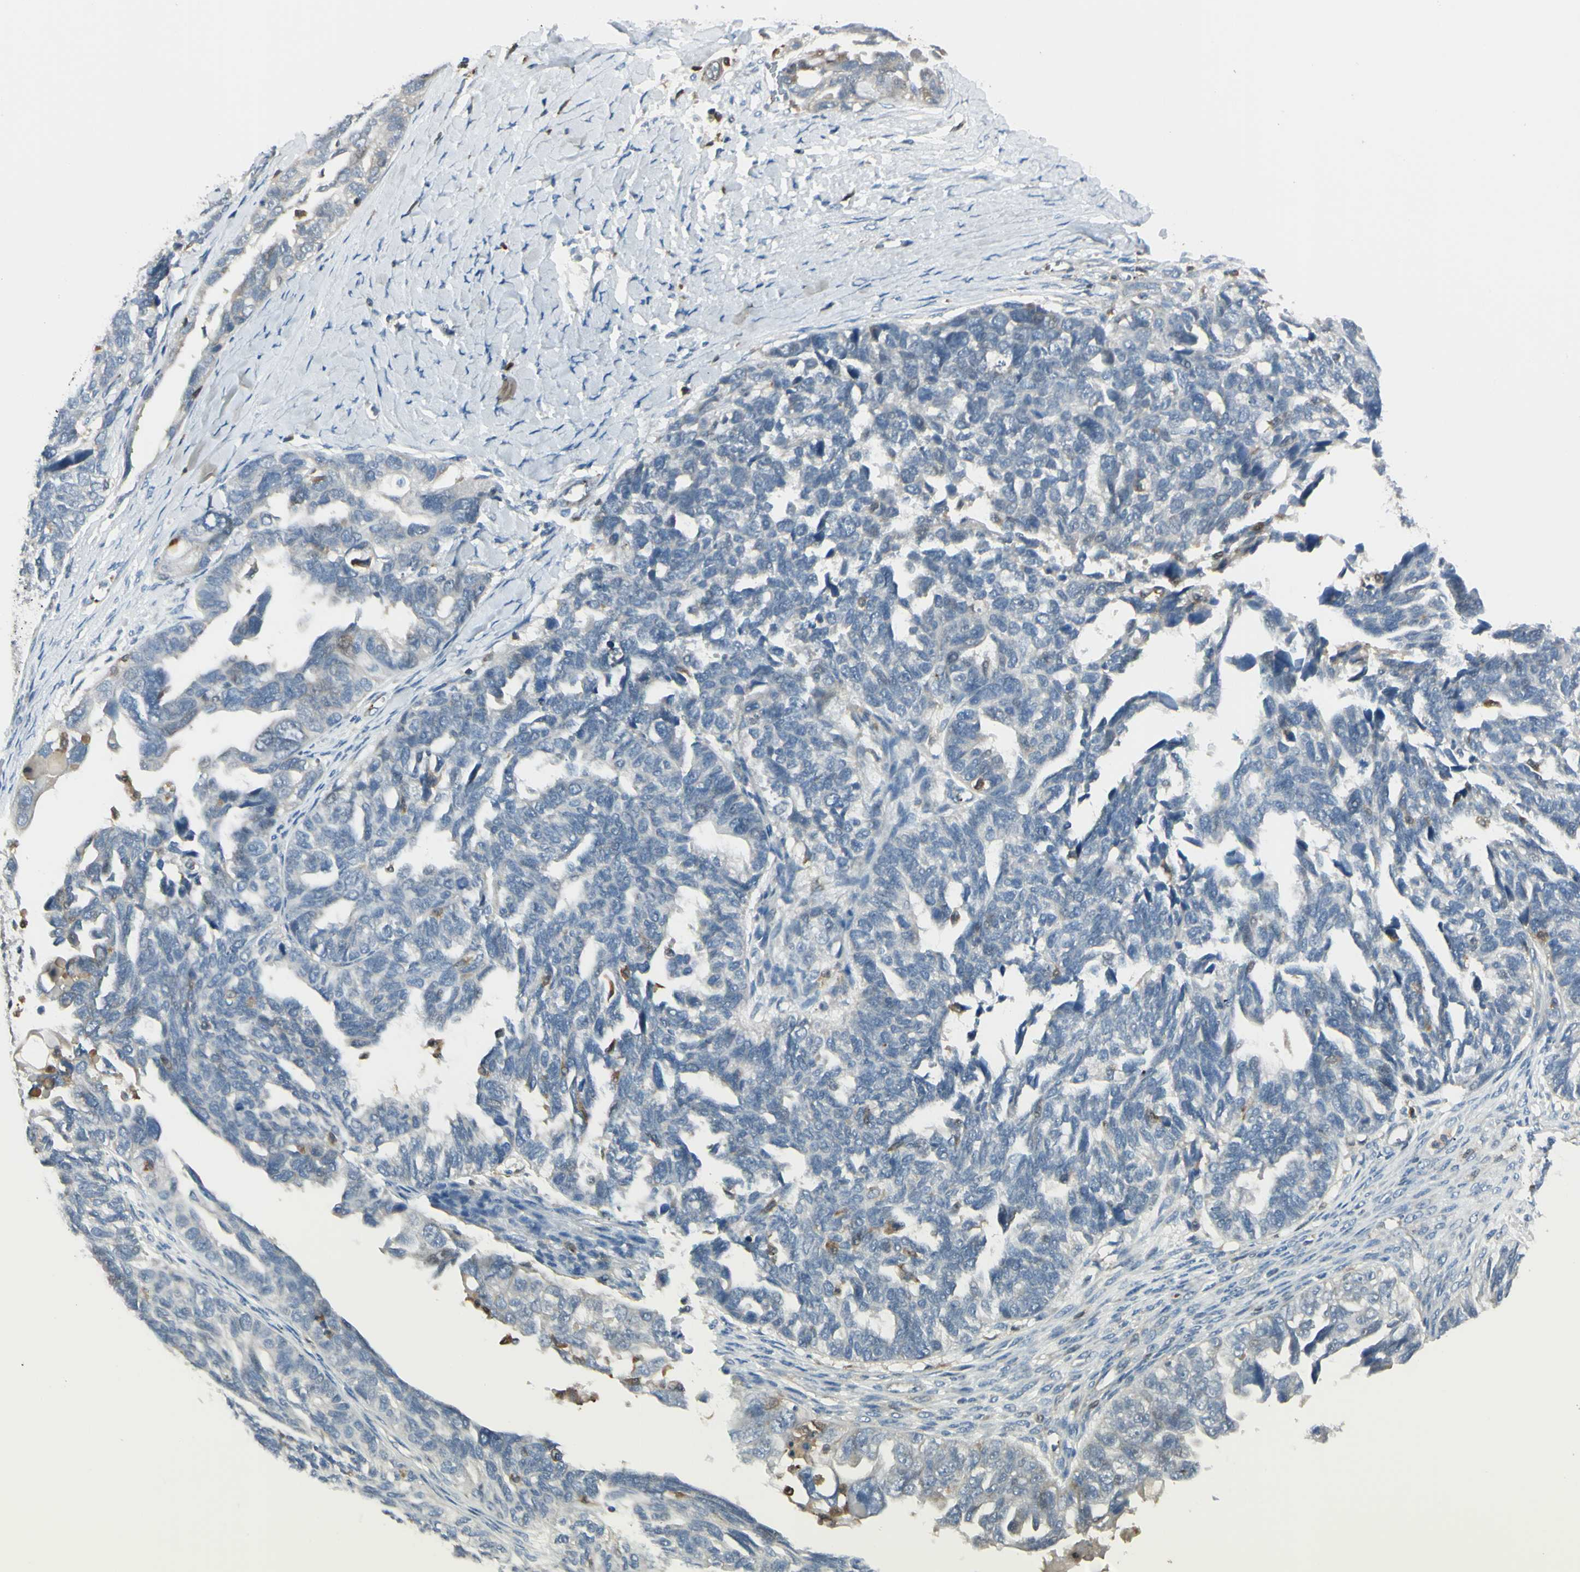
{"staining": {"intensity": "weak", "quantity": "<25%", "location": "cytoplasmic/membranous"}, "tissue": "ovarian cancer", "cell_type": "Tumor cells", "image_type": "cancer", "snomed": [{"axis": "morphology", "description": "Cystadenocarcinoma, serous, NOS"}, {"axis": "topography", "description": "Ovary"}], "caption": "Immunohistochemical staining of ovarian serous cystadenocarcinoma demonstrates no significant expression in tumor cells.", "gene": "CYRIB", "patient": {"sex": "female", "age": 79}}